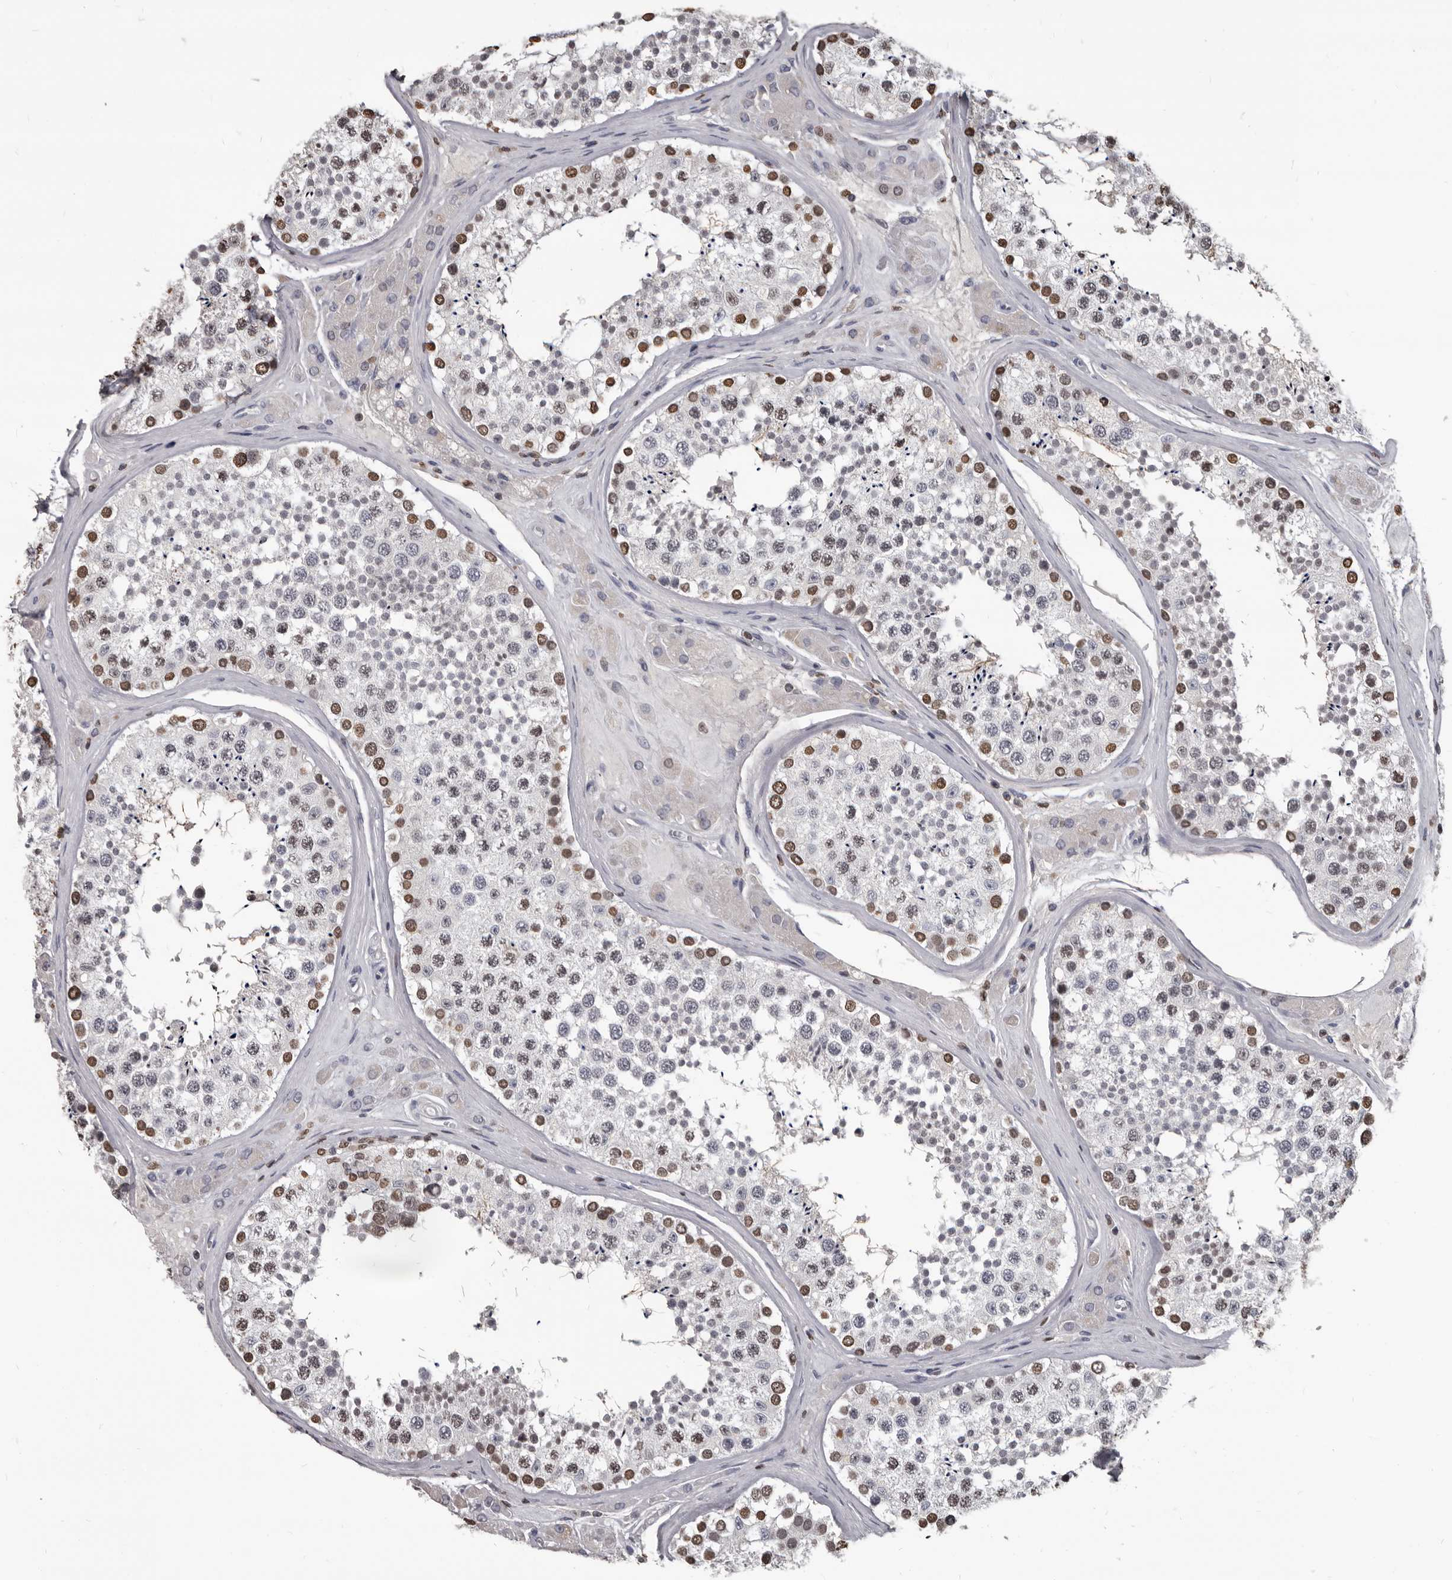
{"staining": {"intensity": "strong", "quantity": "<25%", "location": "nuclear"}, "tissue": "testis", "cell_type": "Cells in seminiferous ducts", "image_type": "normal", "snomed": [{"axis": "morphology", "description": "Normal tissue, NOS"}, {"axis": "topography", "description": "Testis"}], "caption": "Immunohistochemistry of benign testis displays medium levels of strong nuclear expression in about <25% of cells in seminiferous ducts.", "gene": "AHR", "patient": {"sex": "male", "age": 46}}